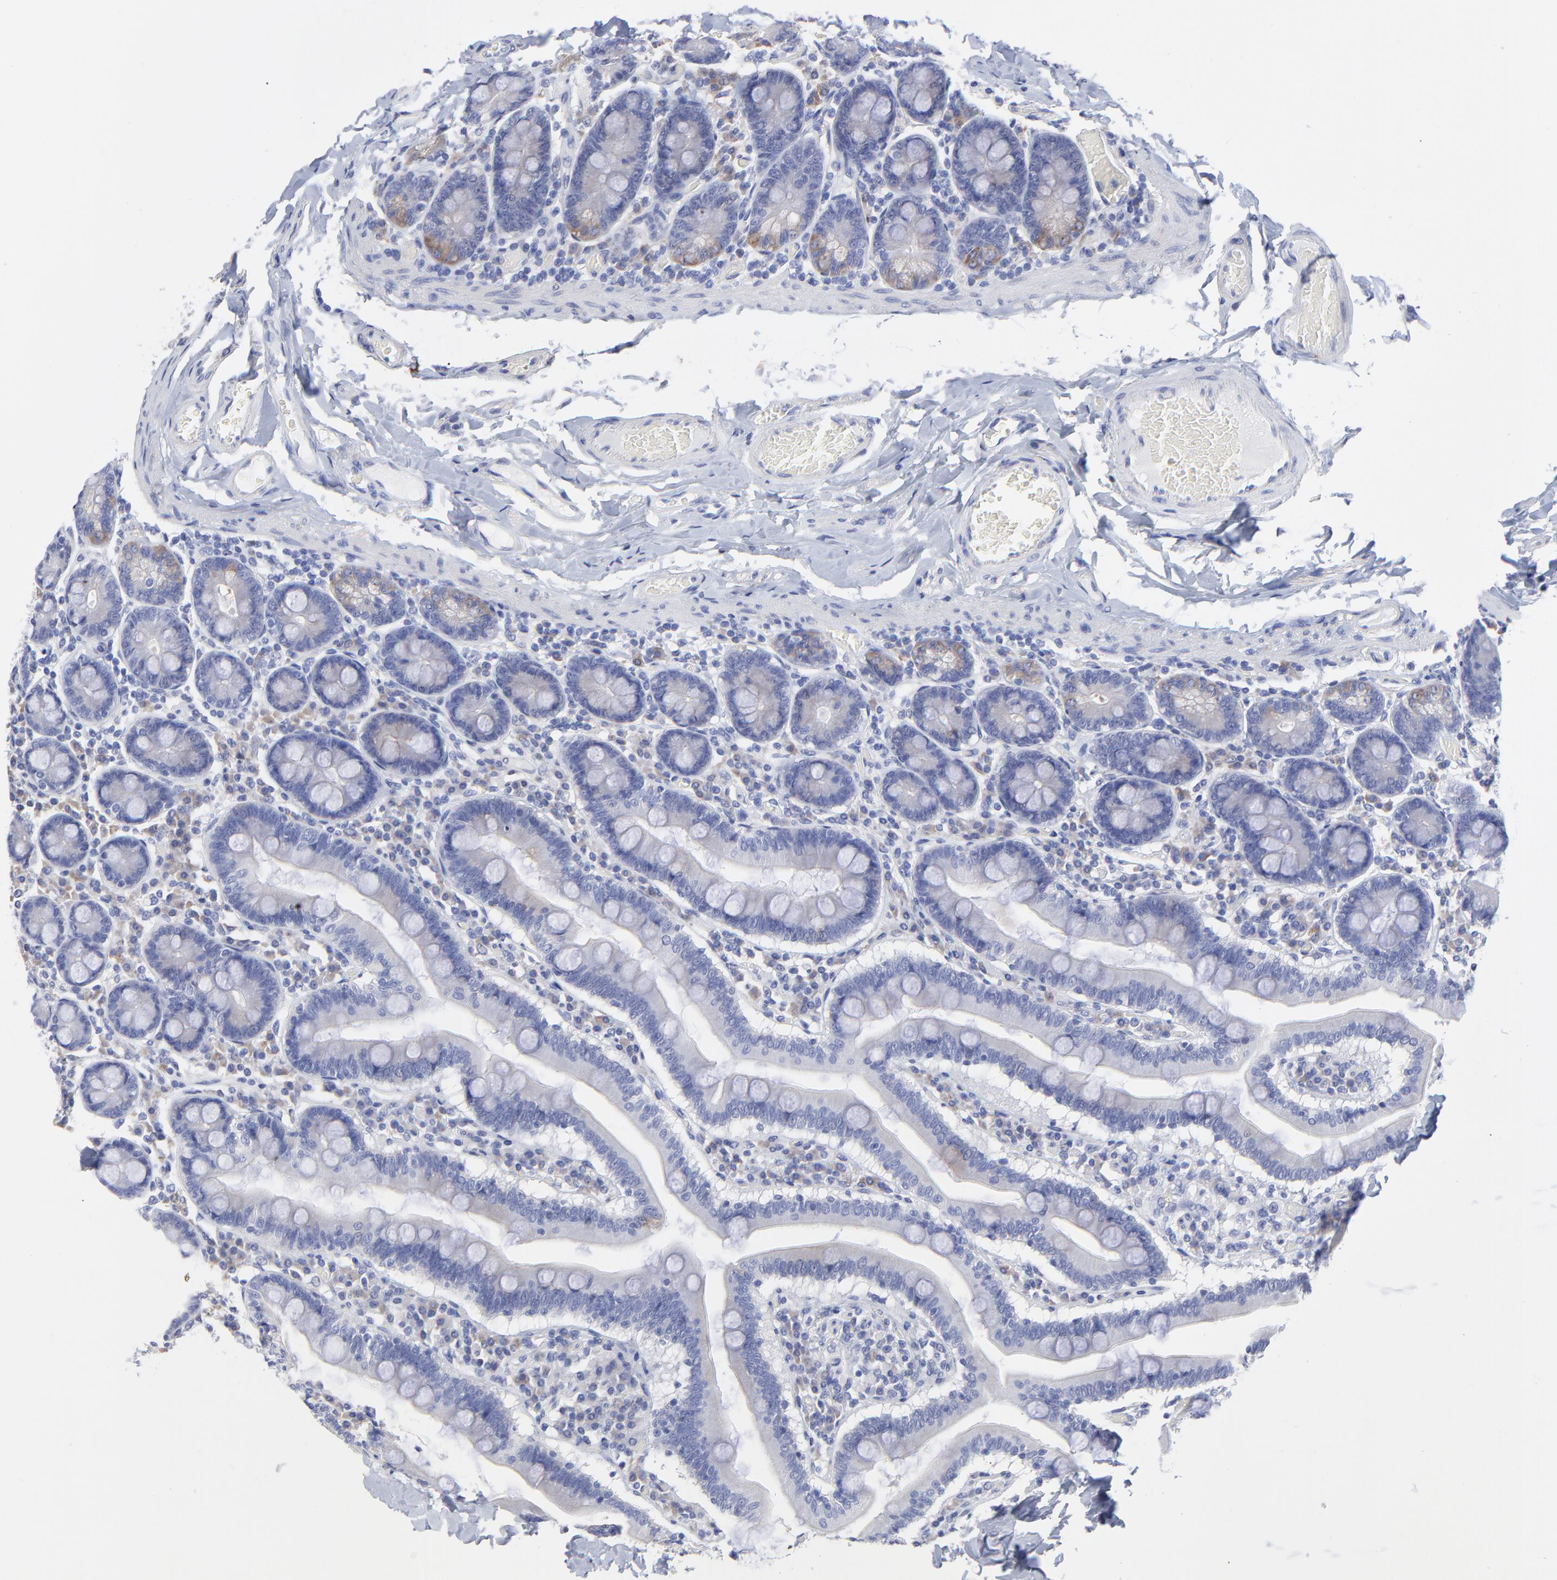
{"staining": {"intensity": "negative", "quantity": "none", "location": "none"}, "tissue": "duodenum", "cell_type": "Glandular cells", "image_type": "normal", "snomed": [{"axis": "morphology", "description": "Normal tissue, NOS"}, {"axis": "topography", "description": "Duodenum"}], "caption": "Glandular cells show no significant expression in benign duodenum. (Stains: DAB immunohistochemistry with hematoxylin counter stain, Microscopy: brightfield microscopy at high magnification).", "gene": "DUSP9", "patient": {"sex": "male", "age": 66}}